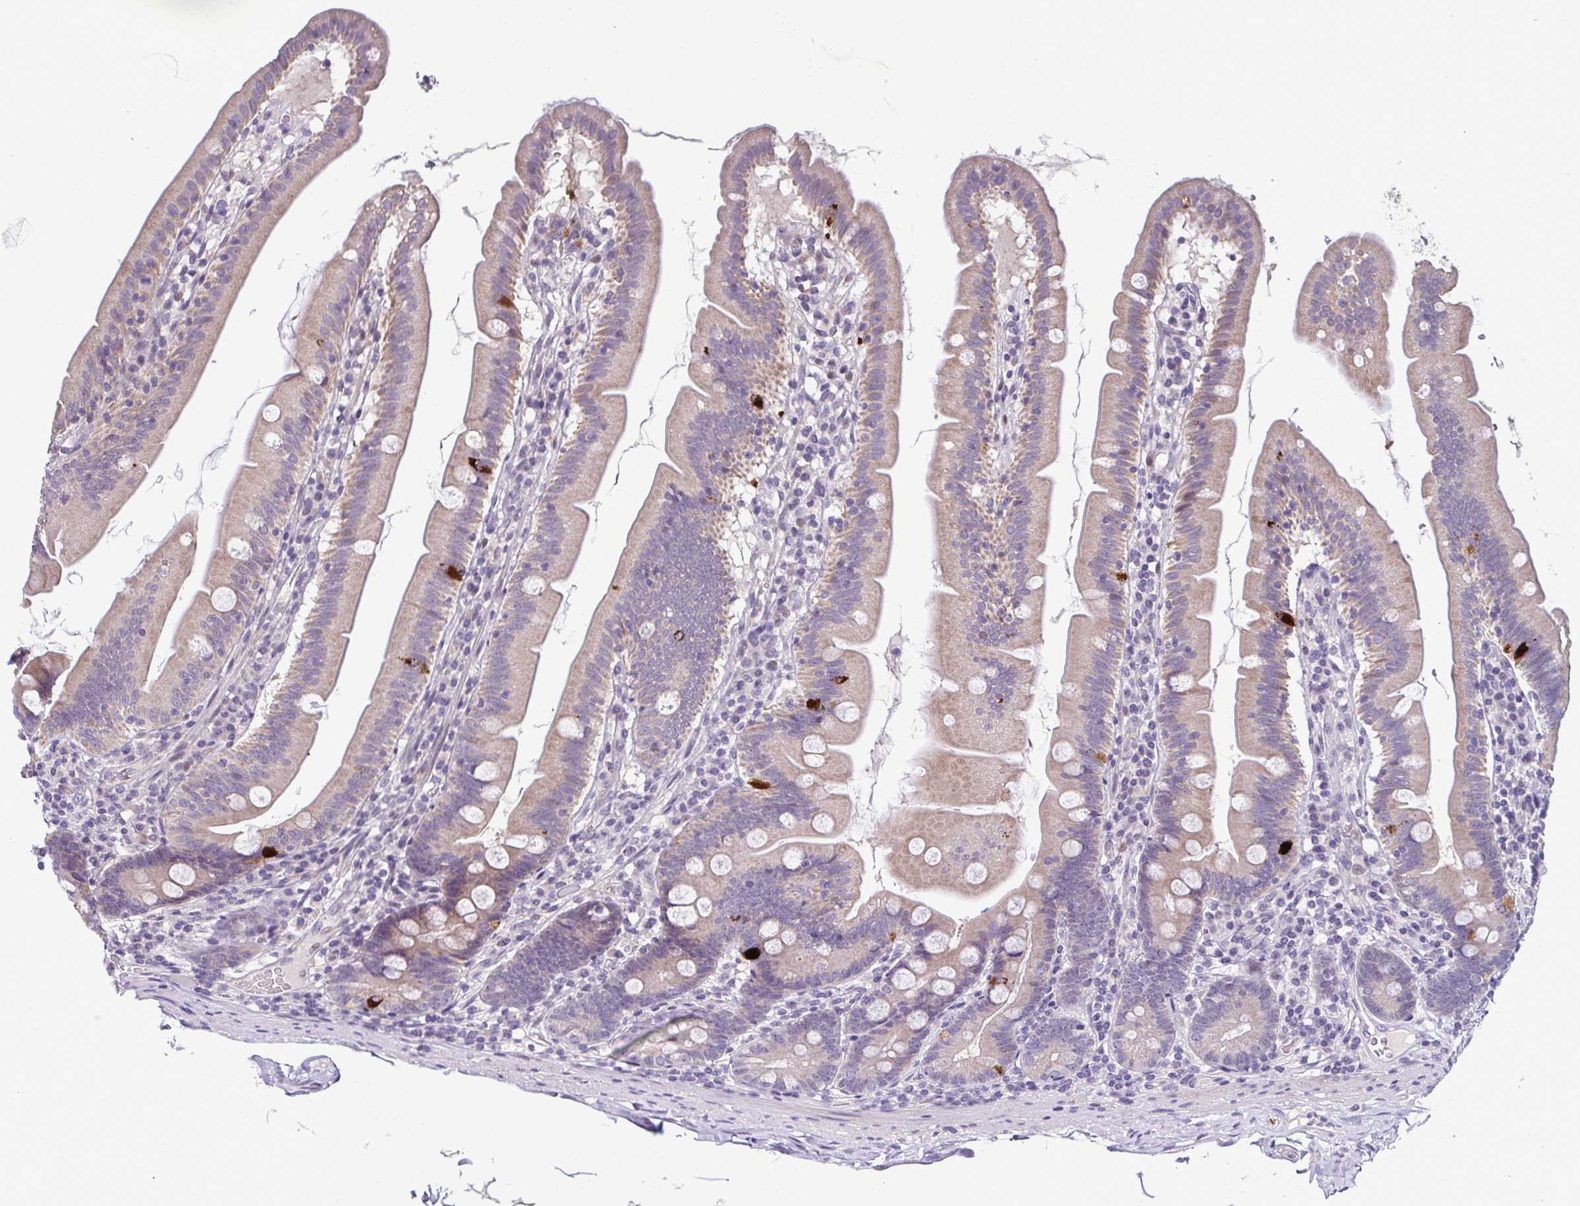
{"staining": {"intensity": "strong", "quantity": "<25%", "location": "cytoplasmic/membranous"}, "tissue": "duodenum", "cell_type": "Glandular cells", "image_type": "normal", "snomed": [{"axis": "morphology", "description": "Normal tissue, NOS"}, {"axis": "topography", "description": "Duodenum"}], "caption": "This is an image of immunohistochemistry (IHC) staining of normal duodenum, which shows strong positivity in the cytoplasmic/membranous of glandular cells.", "gene": "ODF1", "patient": {"sex": "female", "age": 67}}